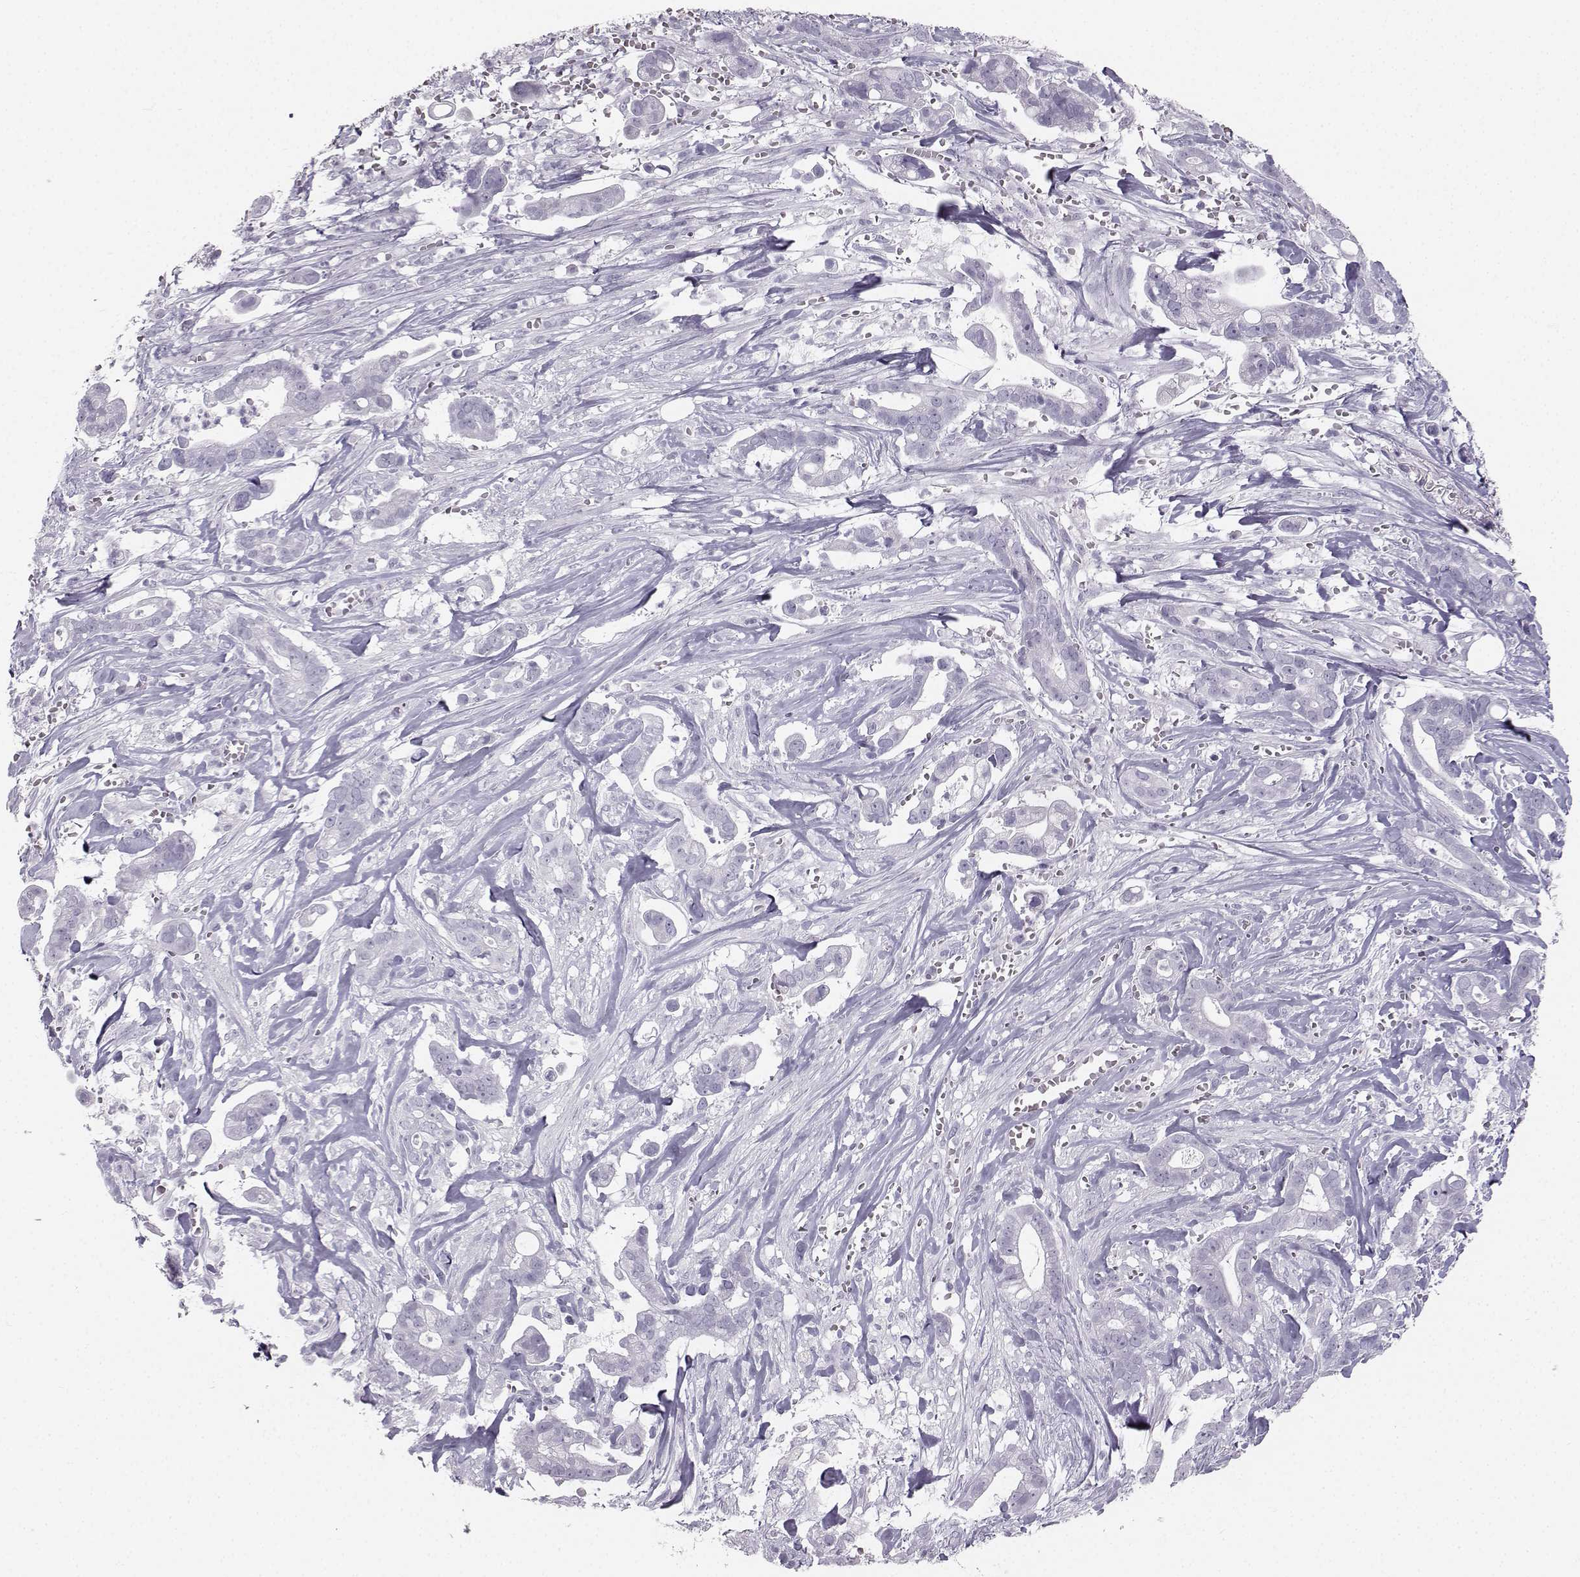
{"staining": {"intensity": "weak", "quantity": "<25%", "location": "cytoplasmic/membranous"}, "tissue": "pancreatic cancer", "cell_type": "Tumor cells", "image_type": "cancer", "snomed": [{"axis": "morphology", "description": "Adenocarcinoma, NOS"}, {"axis": "topography", "description": "Pancreas"}], "caption": "This is a histopathology image of immunohistochemistry (IHC) staining of pancreatic adenocarcinoma, which shows no staining in tumor cells. Nuclei are stained in blue.", "gene": "CASR", "patient": {"sex": "male", "age": 61}}